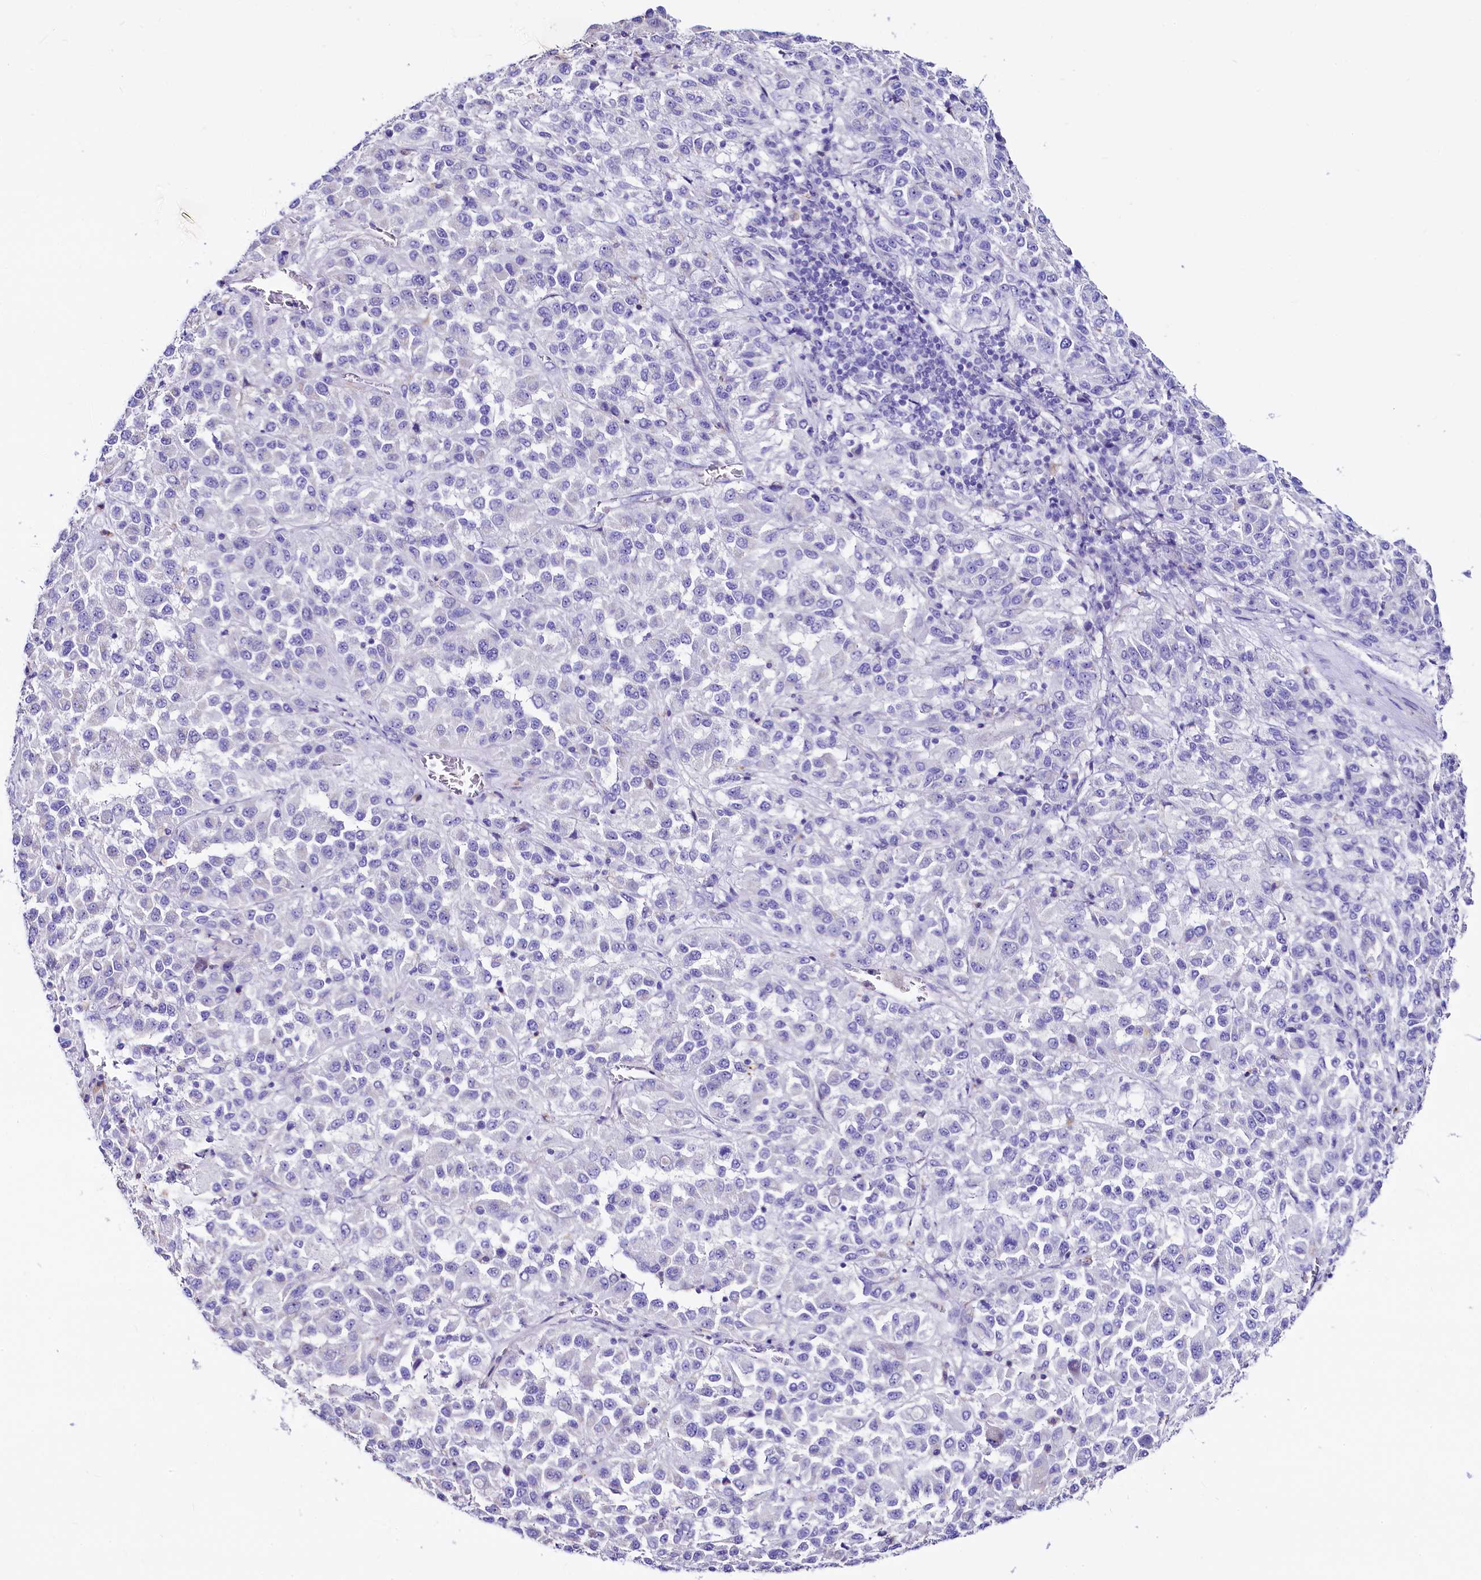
{"staining": {"intensity": "negative", "quantity": "none", "location": "none"}, "tissue": "melanoma", "cell_type": "Tumor cells", "image_type": "cancer", "snomed": [{"axis": "morphology", "description": "Malignant melanoma, Metastatic site"}, {"axis": "topography", "description": "Lung"}], "caption": "Immunohistochemistry of melanoma displays no expression in tumor cells. (Stains: DAB immunohistochemistry with hematoxylin counter stain, Microscopy: brightfield microscopy at high magnification).", "gene": "RBP3", "patient": {"sex": "male", "age": 64}}